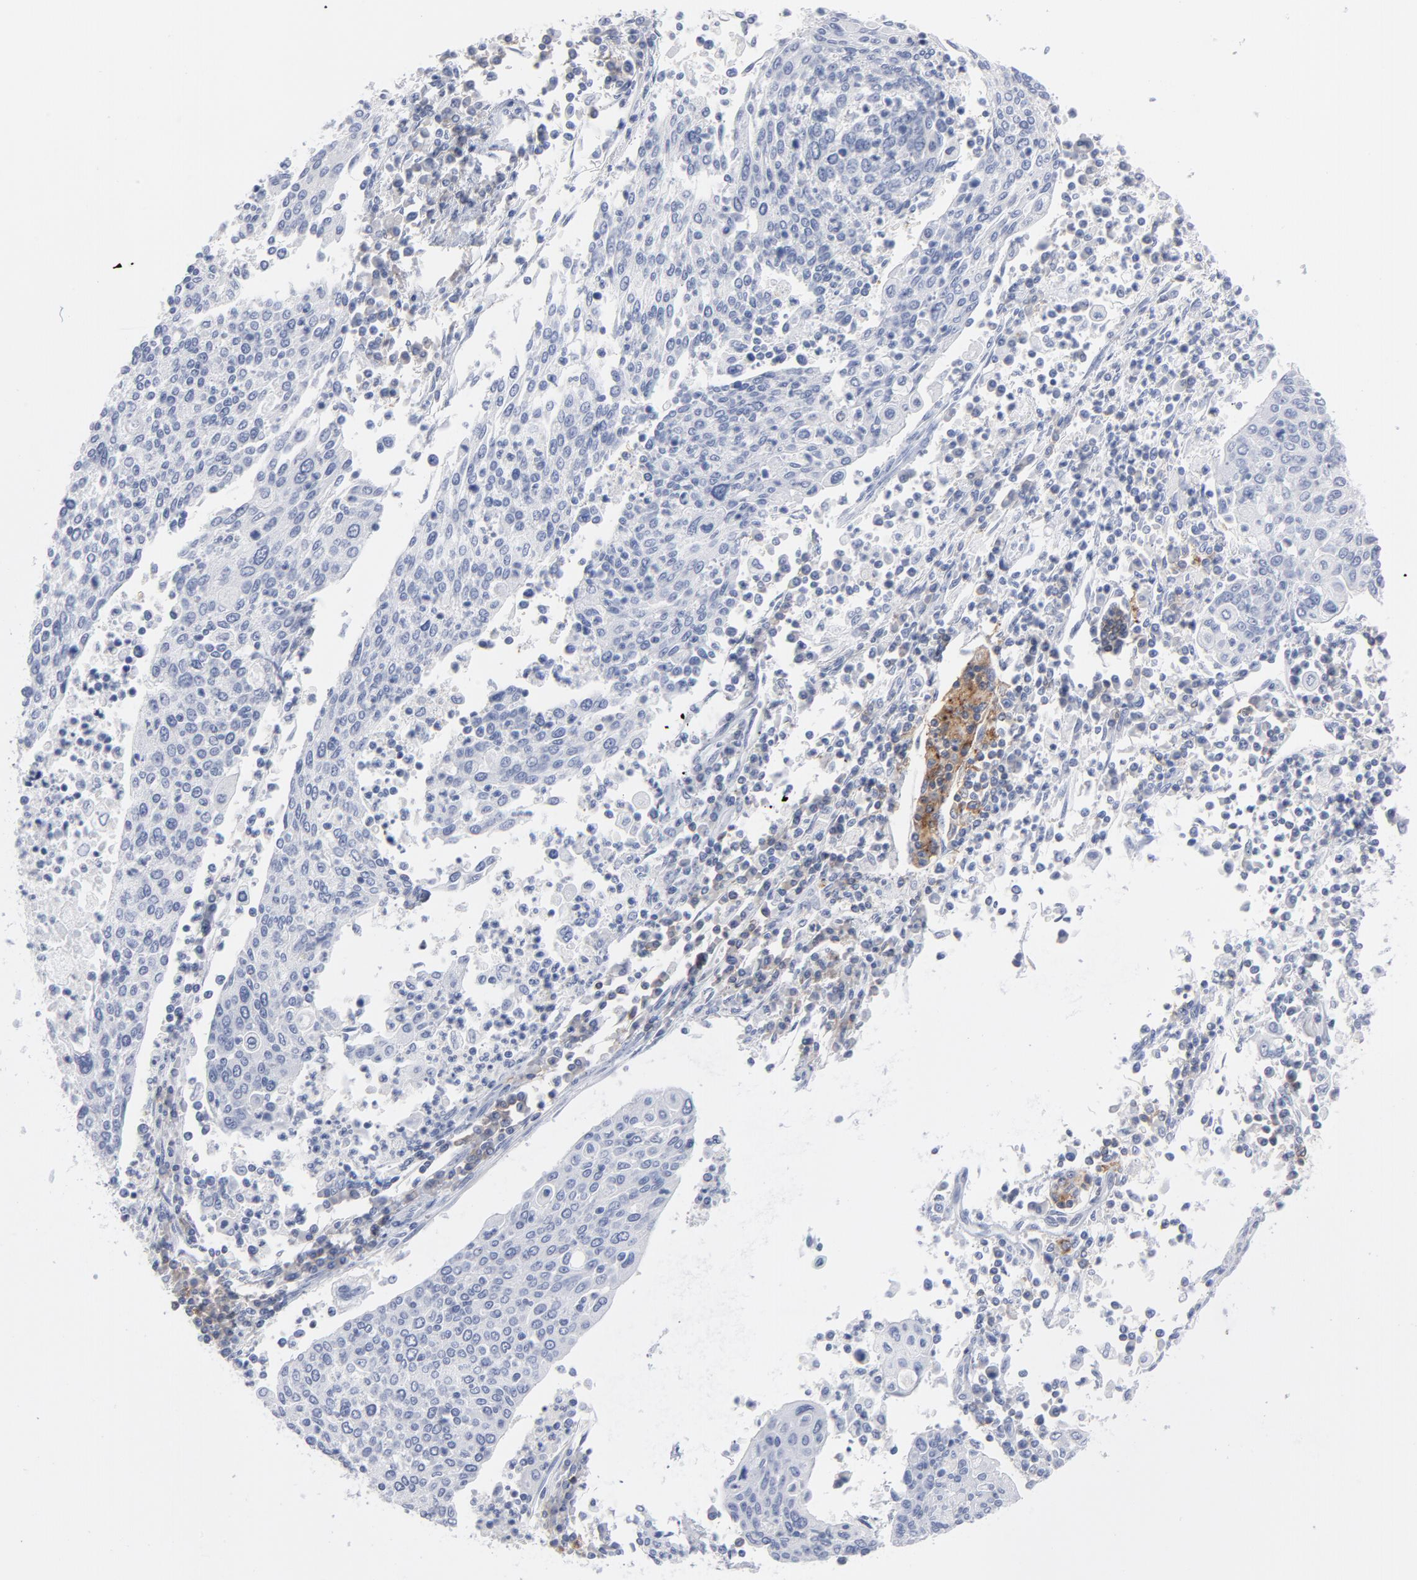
{"staining": {"intensity": "negative", "quantity": "none", "location": "none"}, "tissue": "cervical cancer", "cell_type": "Tumor cells", "image_type": "cancer", "snomed": [{"axis": "morphology", "description": "Squamous cell carcinoma, NOS"}, {"axis": "topography", "description": "Cervix"}], "caption": "DAB immunohistochemical staining of cervical squamous cell carcinoma demonstrates no significant positivity in tumor cells. (Brightfield microscopy of DAB immunohistochemistry at high magnification).", "gene": "P2RY8", "patient": {"sex": "female", "age": 40}}